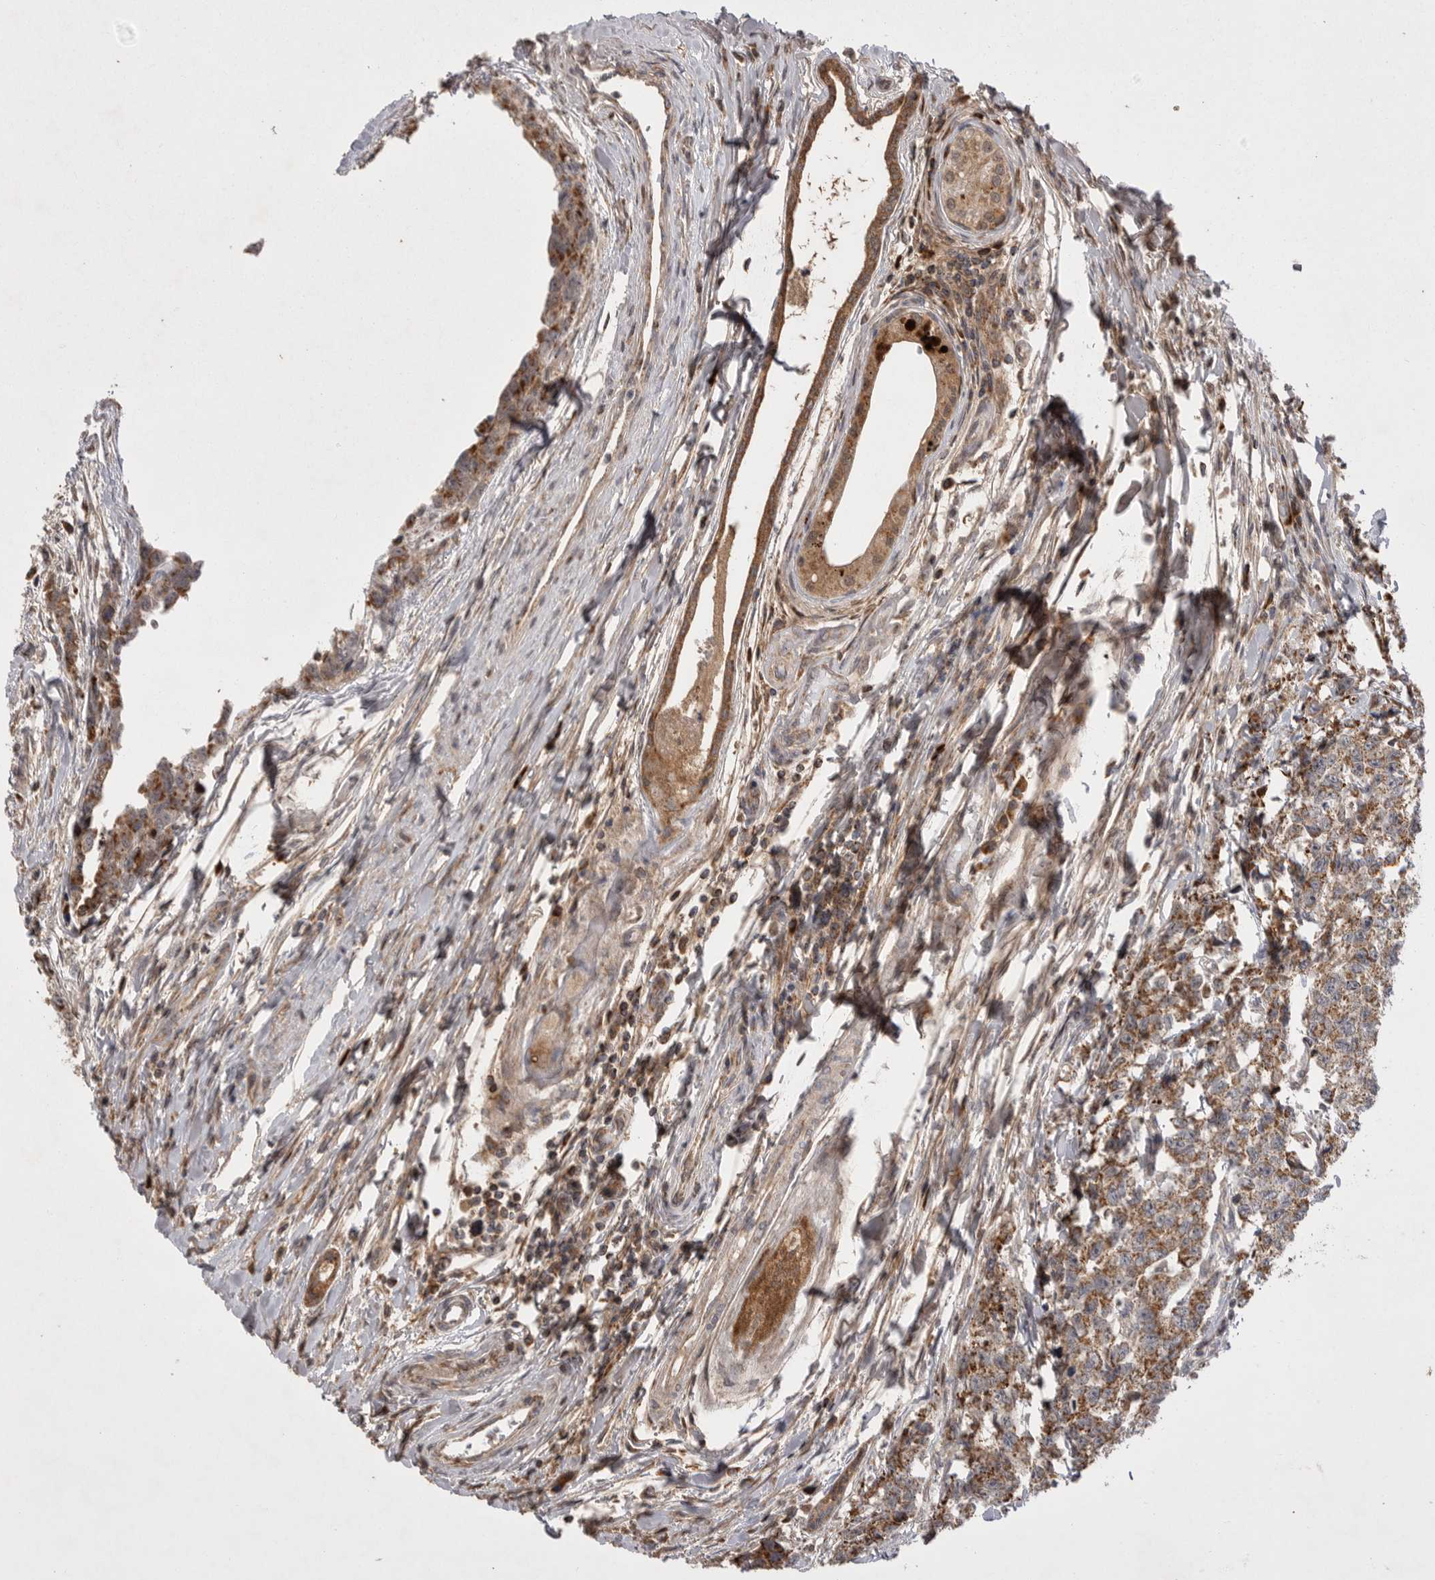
{"staining": {"intensity": "moderate", "quantity": ">75%", "location": "cytoplasmic/membranous"}, "tissue": "testis cancer", "cell_type": "Tumor cells", "image_type": "cancer", "snomed": [{"axis": "morphology", "description": "Carcinoma, Embryonal, NOS"}, {"axis": "topography", "description": "Testis"}], "caption": "IHC (DAB) staining of human embryonal carcinoma (testis) reveals moderate cytoplasmic/membranous protein expression in about >75% of tumor cells.", "gene": "KYAT3", "patient": {"sex": "male", "age": 28}}